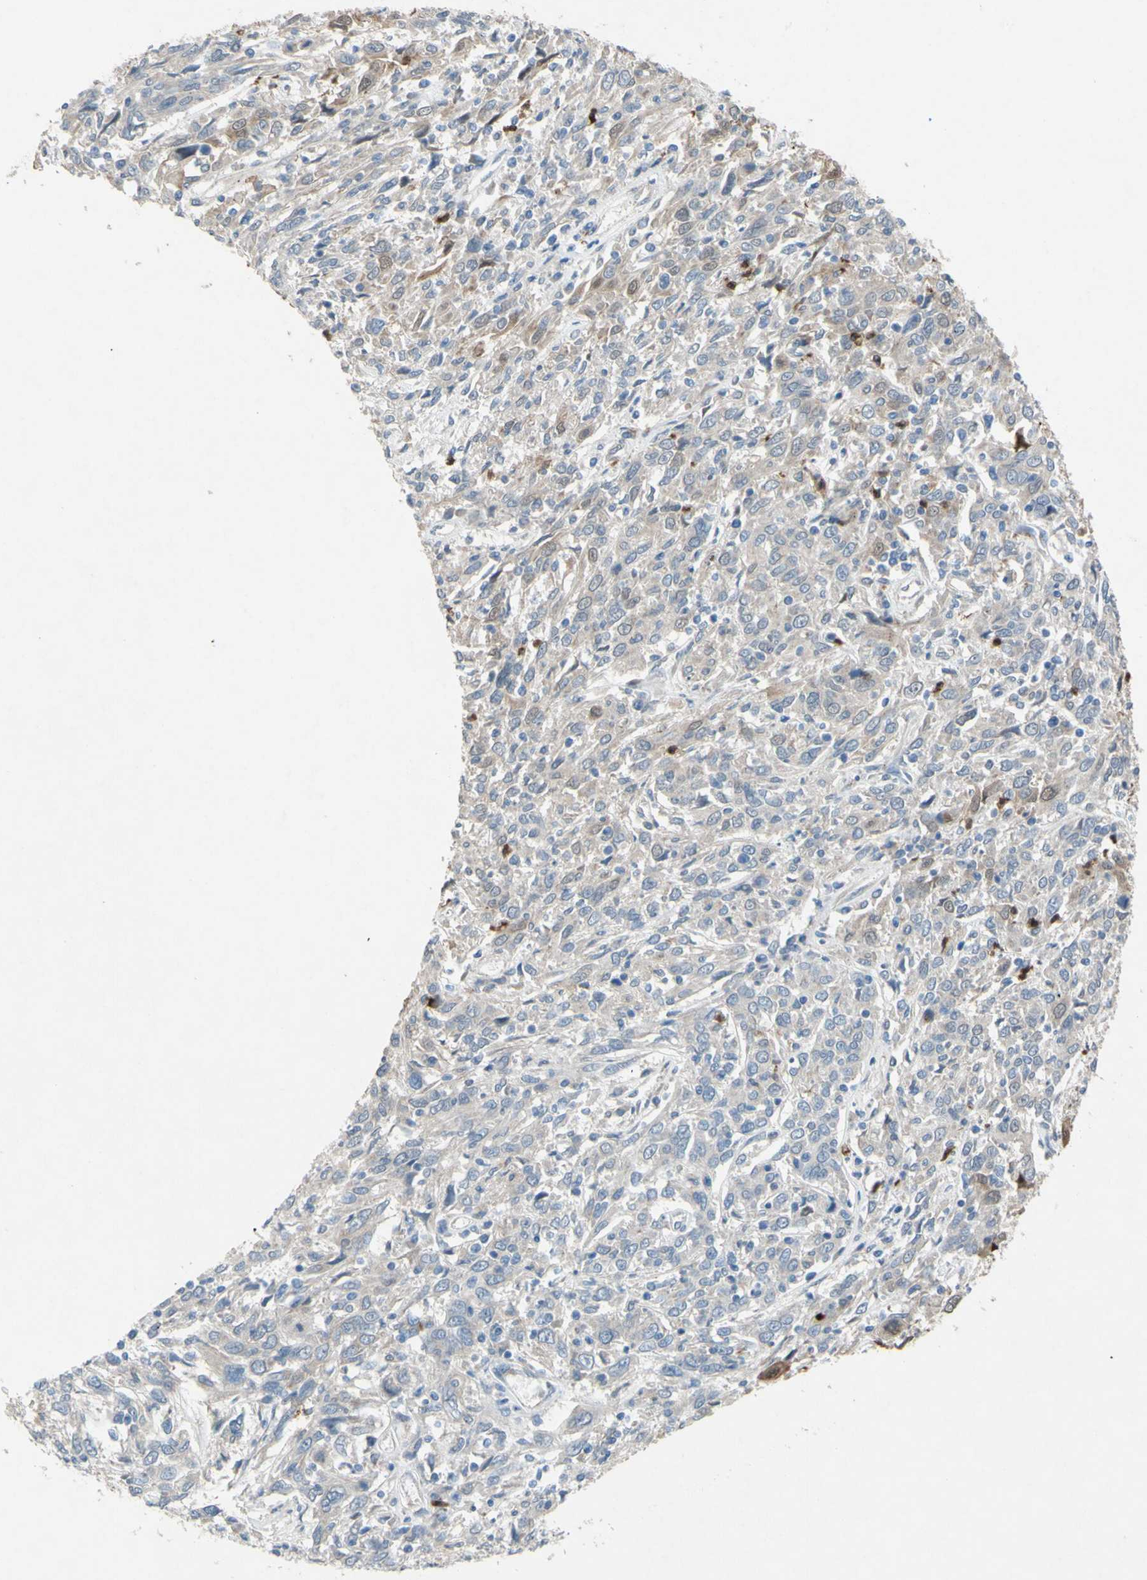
{"staining": {"intensity": "weak", "quantity": ">75%", "location": "cytoplasmic/membranous"}, "tissue": "cervical cancer", "cell_type": "Tumor cells", "image_type": "cancer", "snomed": [{"axis": "morphology", "description": "Squamous cell carcinoma, NOS"}, {"axis": "topography", "description": "Cervix"}], "caption": "The immunohistochemical stain highlights weak cytoplasmic/membranous positivity in tumor cells of cervical cancer (squamous cell carcinoma) tissue.", "gene": "GRAMD2B", "patient": {"sex": "female", "age": 46}}